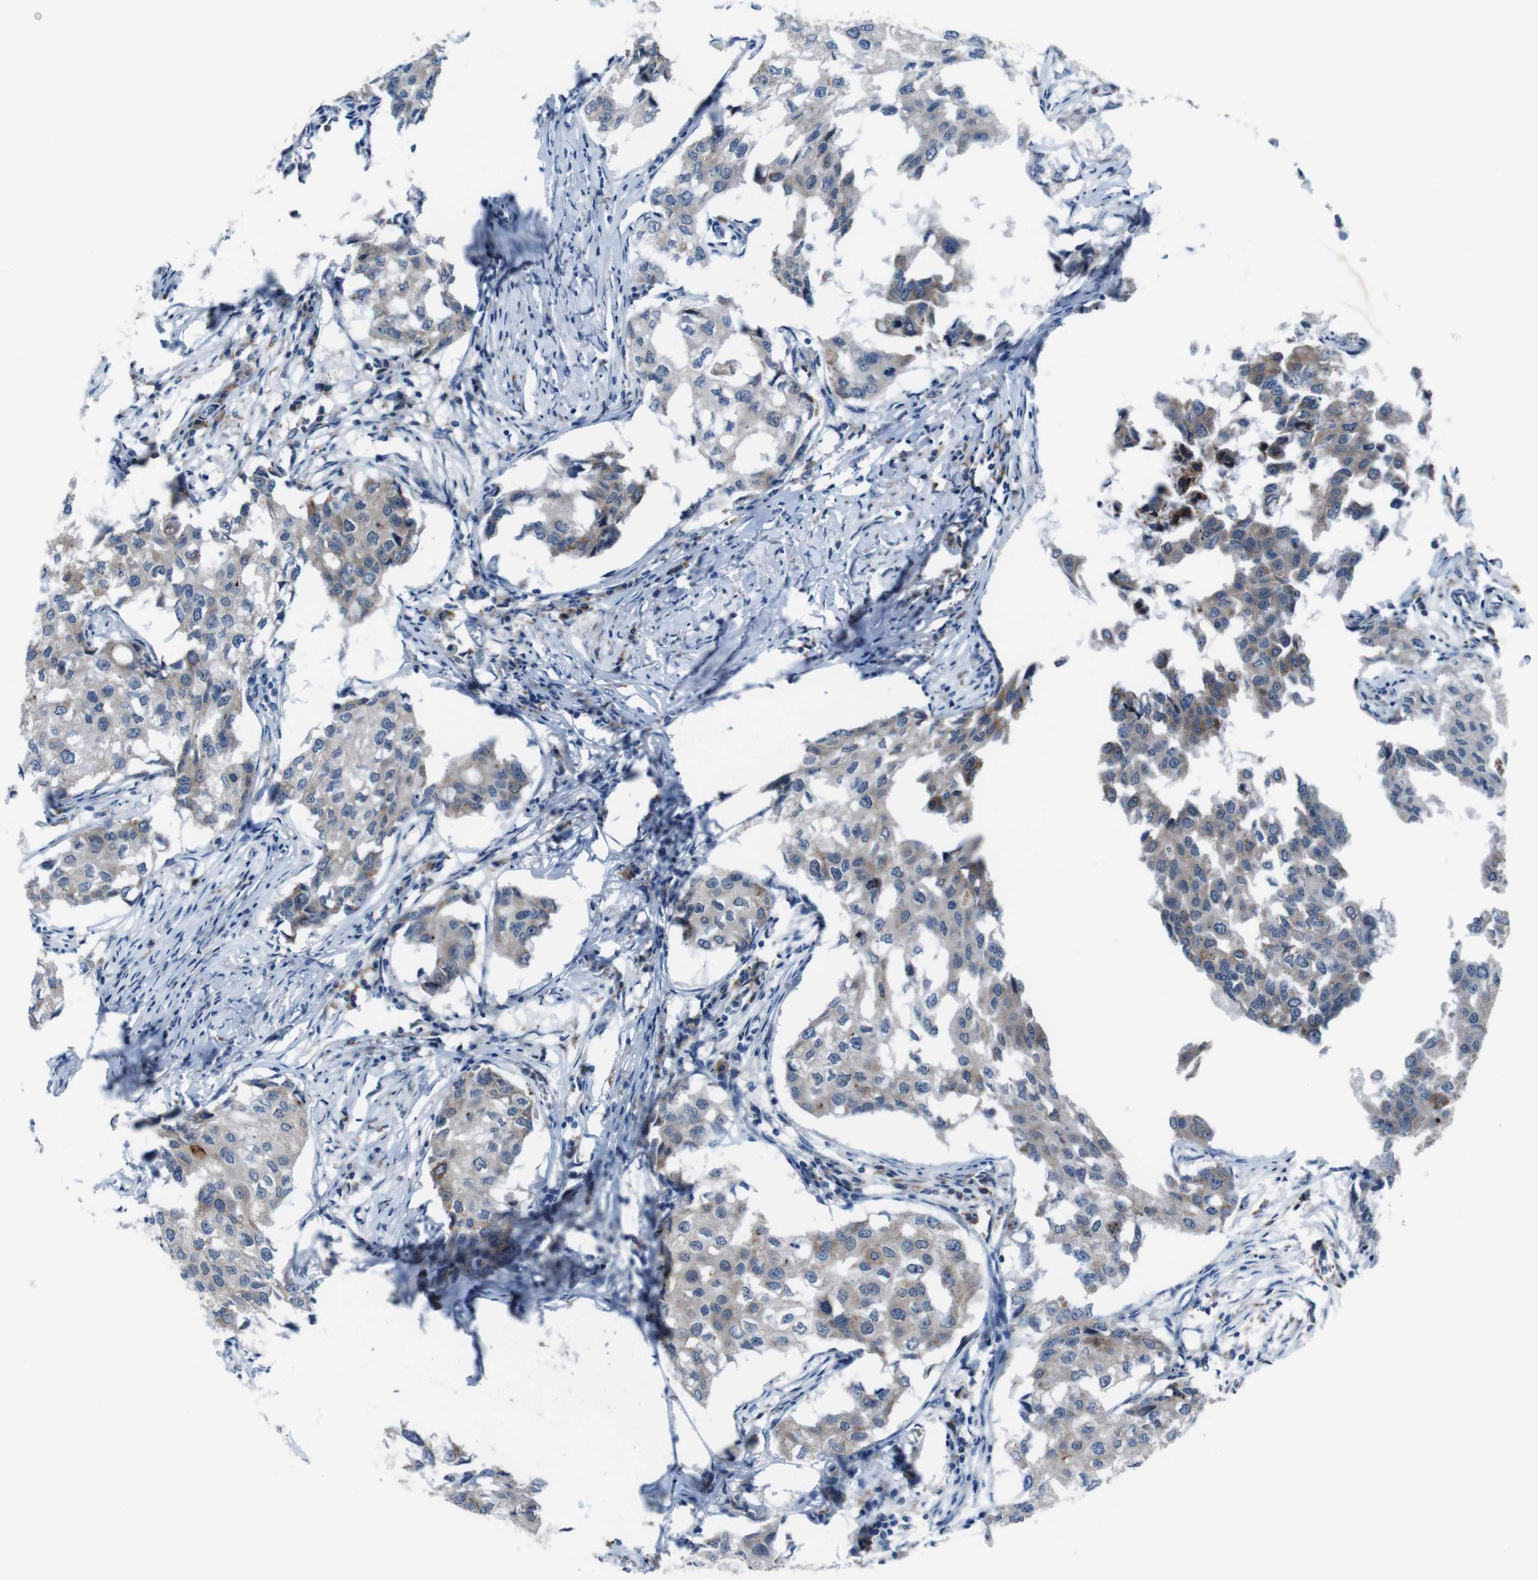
{"staining": {"intensity": "moderate", "quantity": "<25%", "location": "cytoplasmic/membranous"}, "tissue": "breast cancer", "cell_type": "Tumor cells", "image_type": "cancer", "snomed": [{"axis": "morphology", "description": "Duct carcinoma"}, {"axis": "topography", "description": "Breast"}], "caption": "Immunohistochemistry (IHC) of human infiltrating ductal carcinoma (breast) demonstrates low levels of moderate cytoplasmic/membranous expression in about <25% of tumor cells. The staining is performed using DAB (3,3'-diaminobenzidine) brown chromogen to label protein expression. The nuclei are counter-stained blue using hematoxylin.", "gene": "CDH22", "patient": {"sex": "female", "age": 27}}